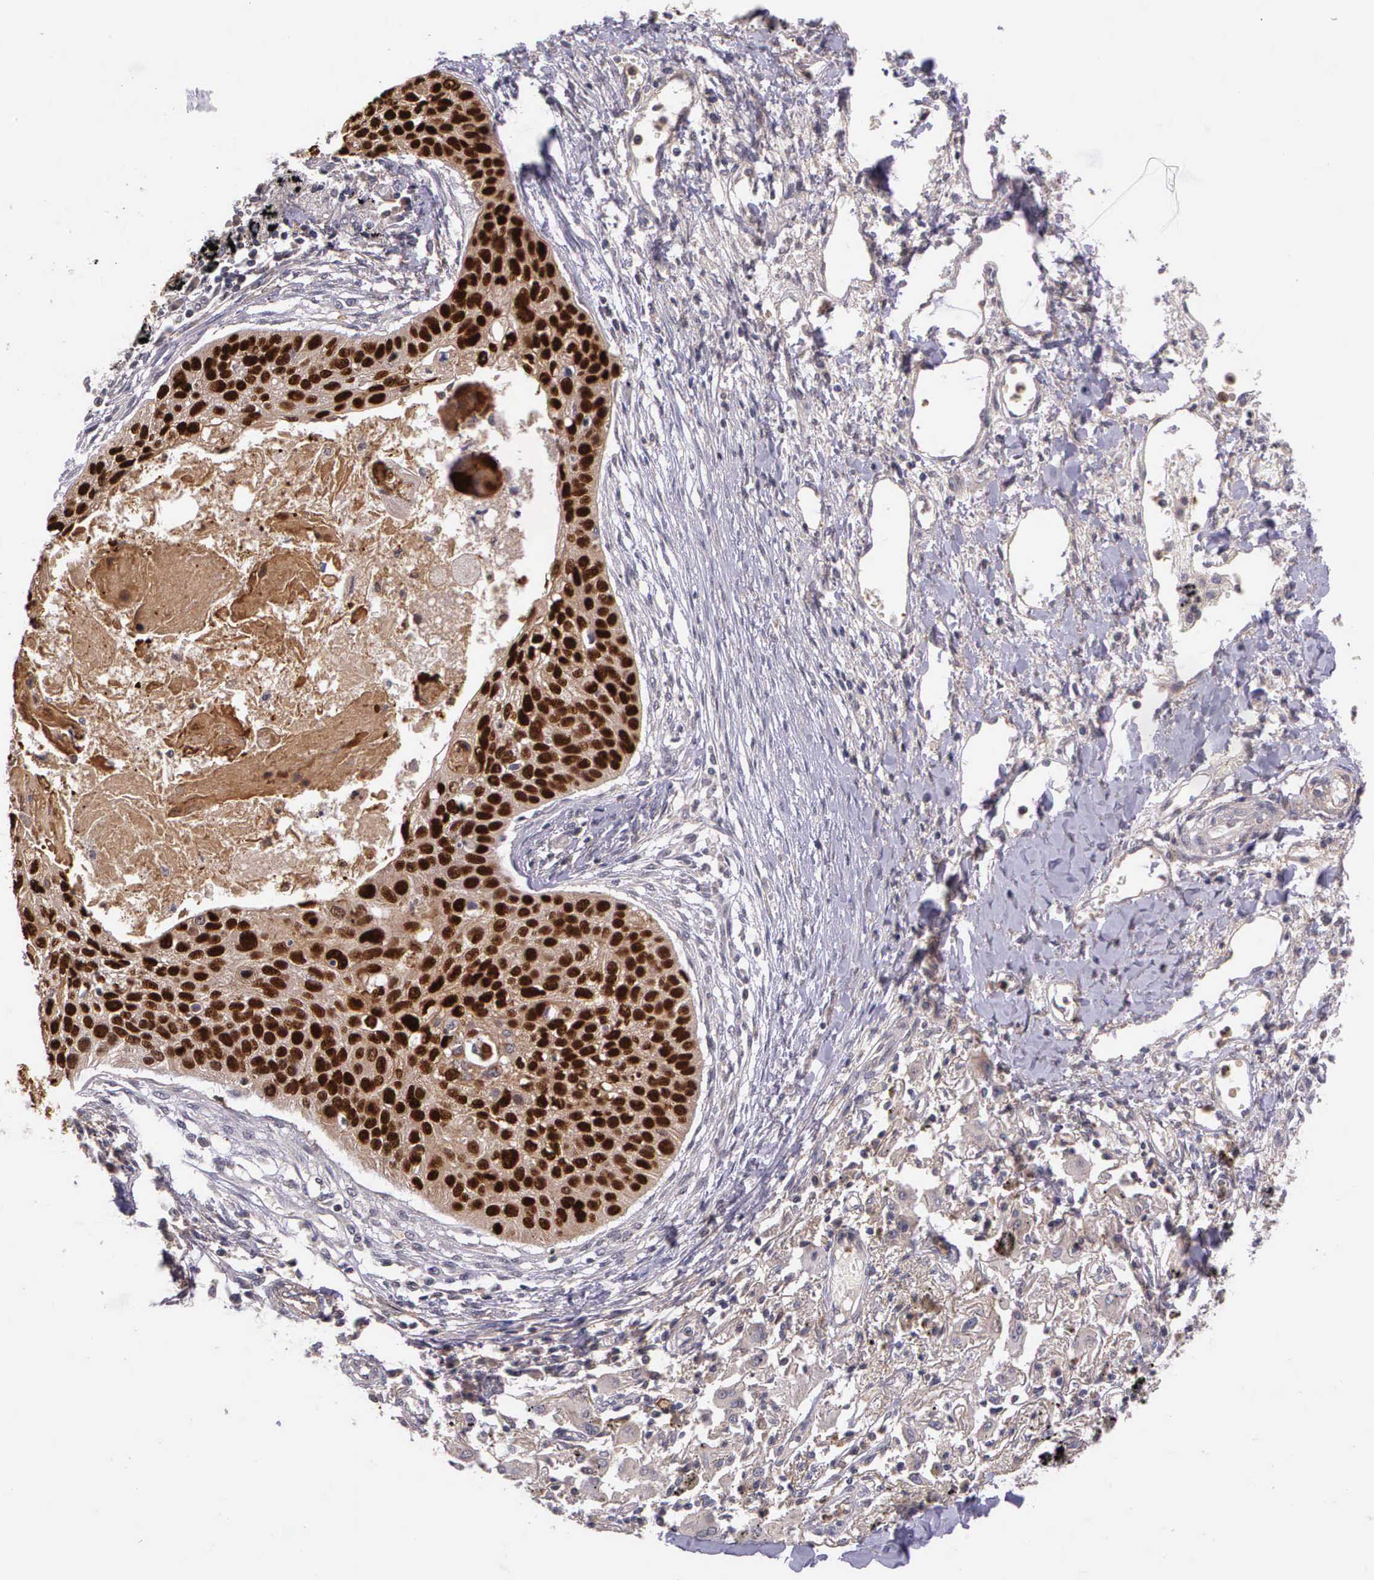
{"staining": {"intensity": "strong", "quantity": ">75%", "location": "cytoplasmic/membranous,nuclear"}, "tissue": "lung cancer", "cell_type": "Tumor cells", "image_type": "cancer", "snomed": [{"axis": "morphology", "description": "Squamous cell carcinoma, NOS"}, {"axis": "topography", "description": "Lung"}], "caption": "The histopathology image shows immunohistochemical staining of squamous cell carcinoma (lung). There is strong cytoplasmic/membranous and nuclear staining is seen in approximately >75% of tumor cells. (Stains: DAB in brown, nuclei in blue, Microscopy: brightfield microscopy at high magnification).", "gene": "PRICKLE3", "patient": {"sex": "male", "age": 71}}